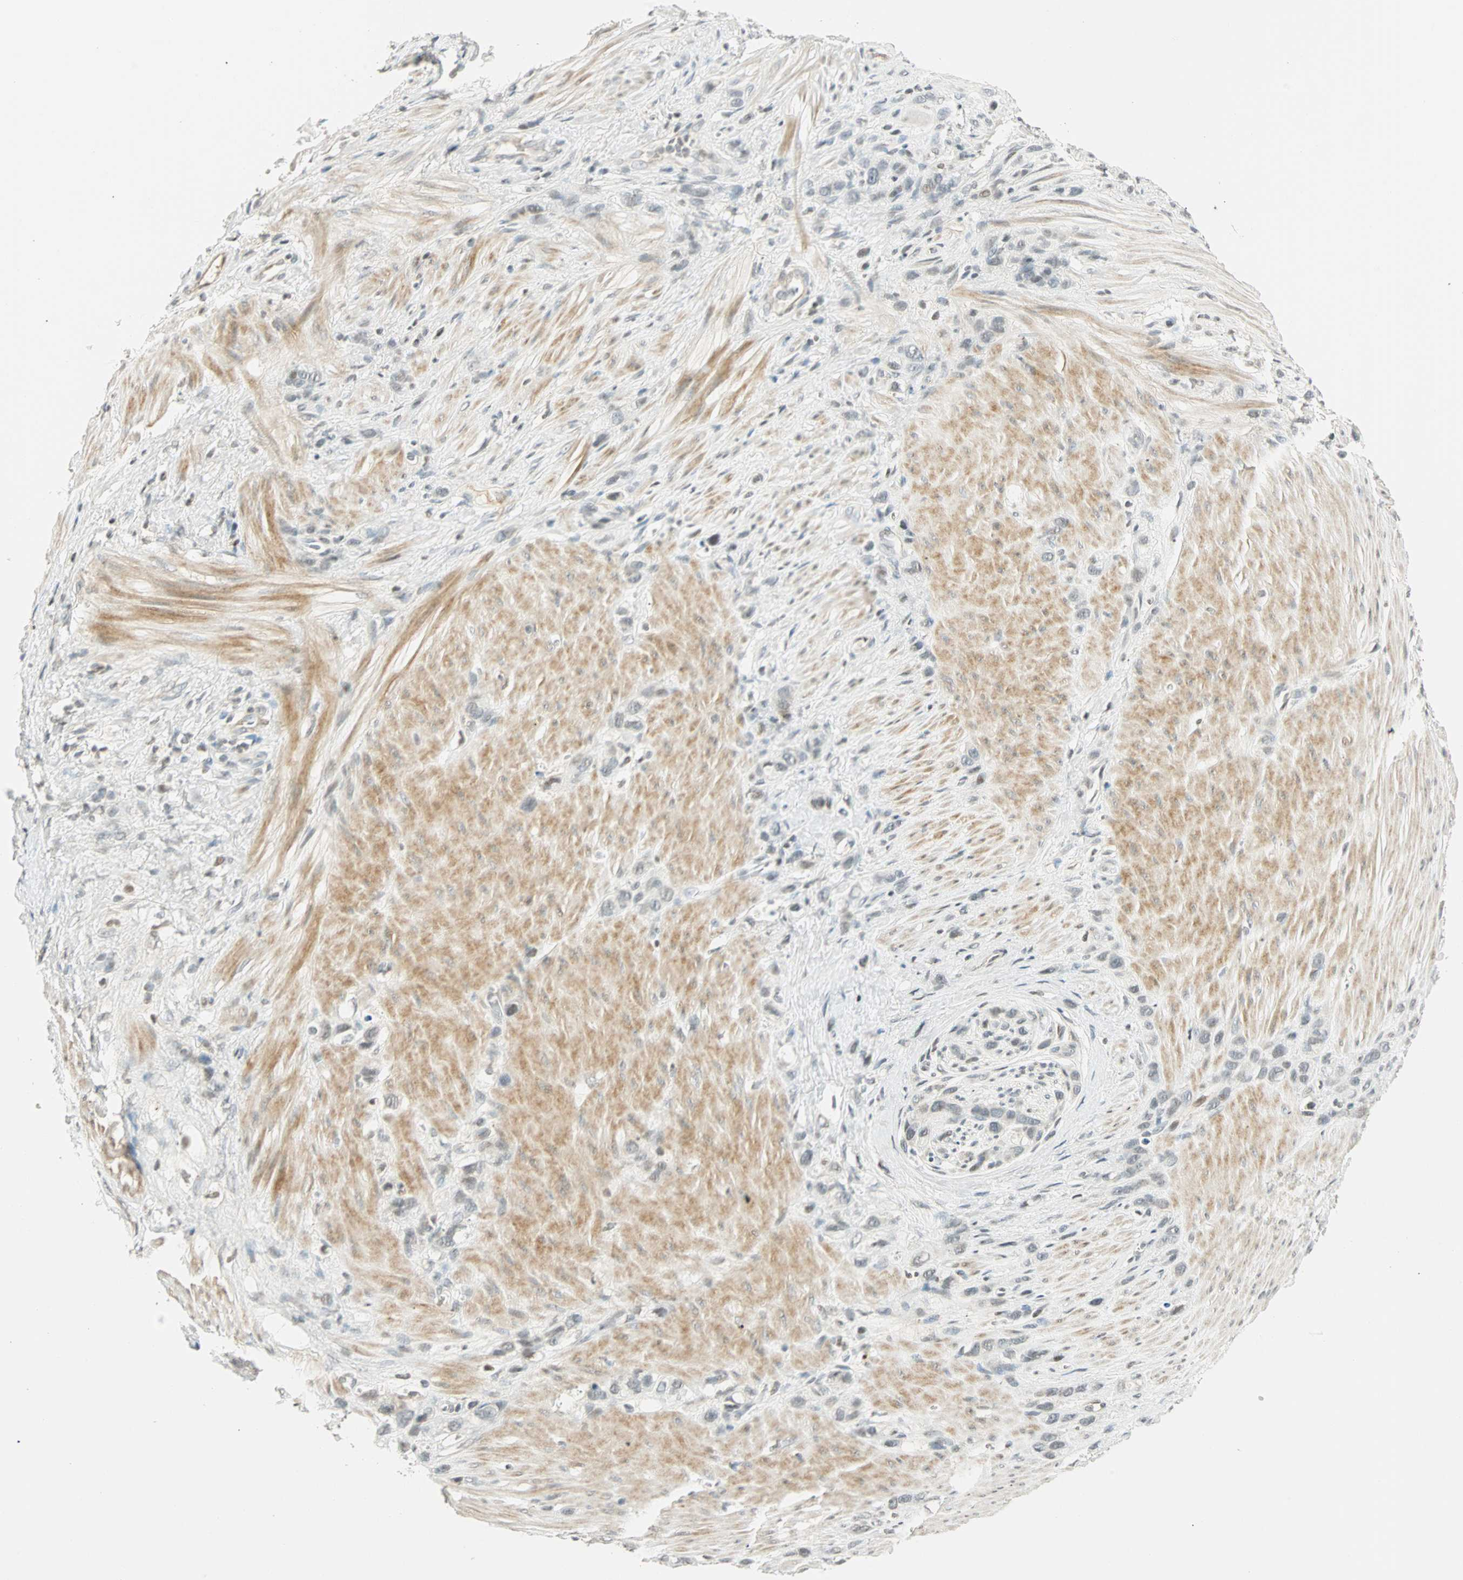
{"staining": {"intensity": "weak", "quantity": "<25%", "location": "nuclear"}, "tissue": "stomach cancer", "cell_type": "Tumor cells", "image_type": "cancer", "snomed": [{"axis": "morphology", "description": "Normal tissue, NOS"}, {"axis": "morphology", "description": "Adenocarcinoma, NOS"}, {"axis": "morphology", "description": "Adenocarcinoma, High grade"}, {"axis": "topography", "description": "Stomach, upper"}, {"axis": "topography", "description": "Stomach"}], "caption": "Histopathology image shows no protein positivity in tumor cells of stomach cancer tissue.", "gene": "SMAD3", "patient": {"sex": "female", "age": 65}}